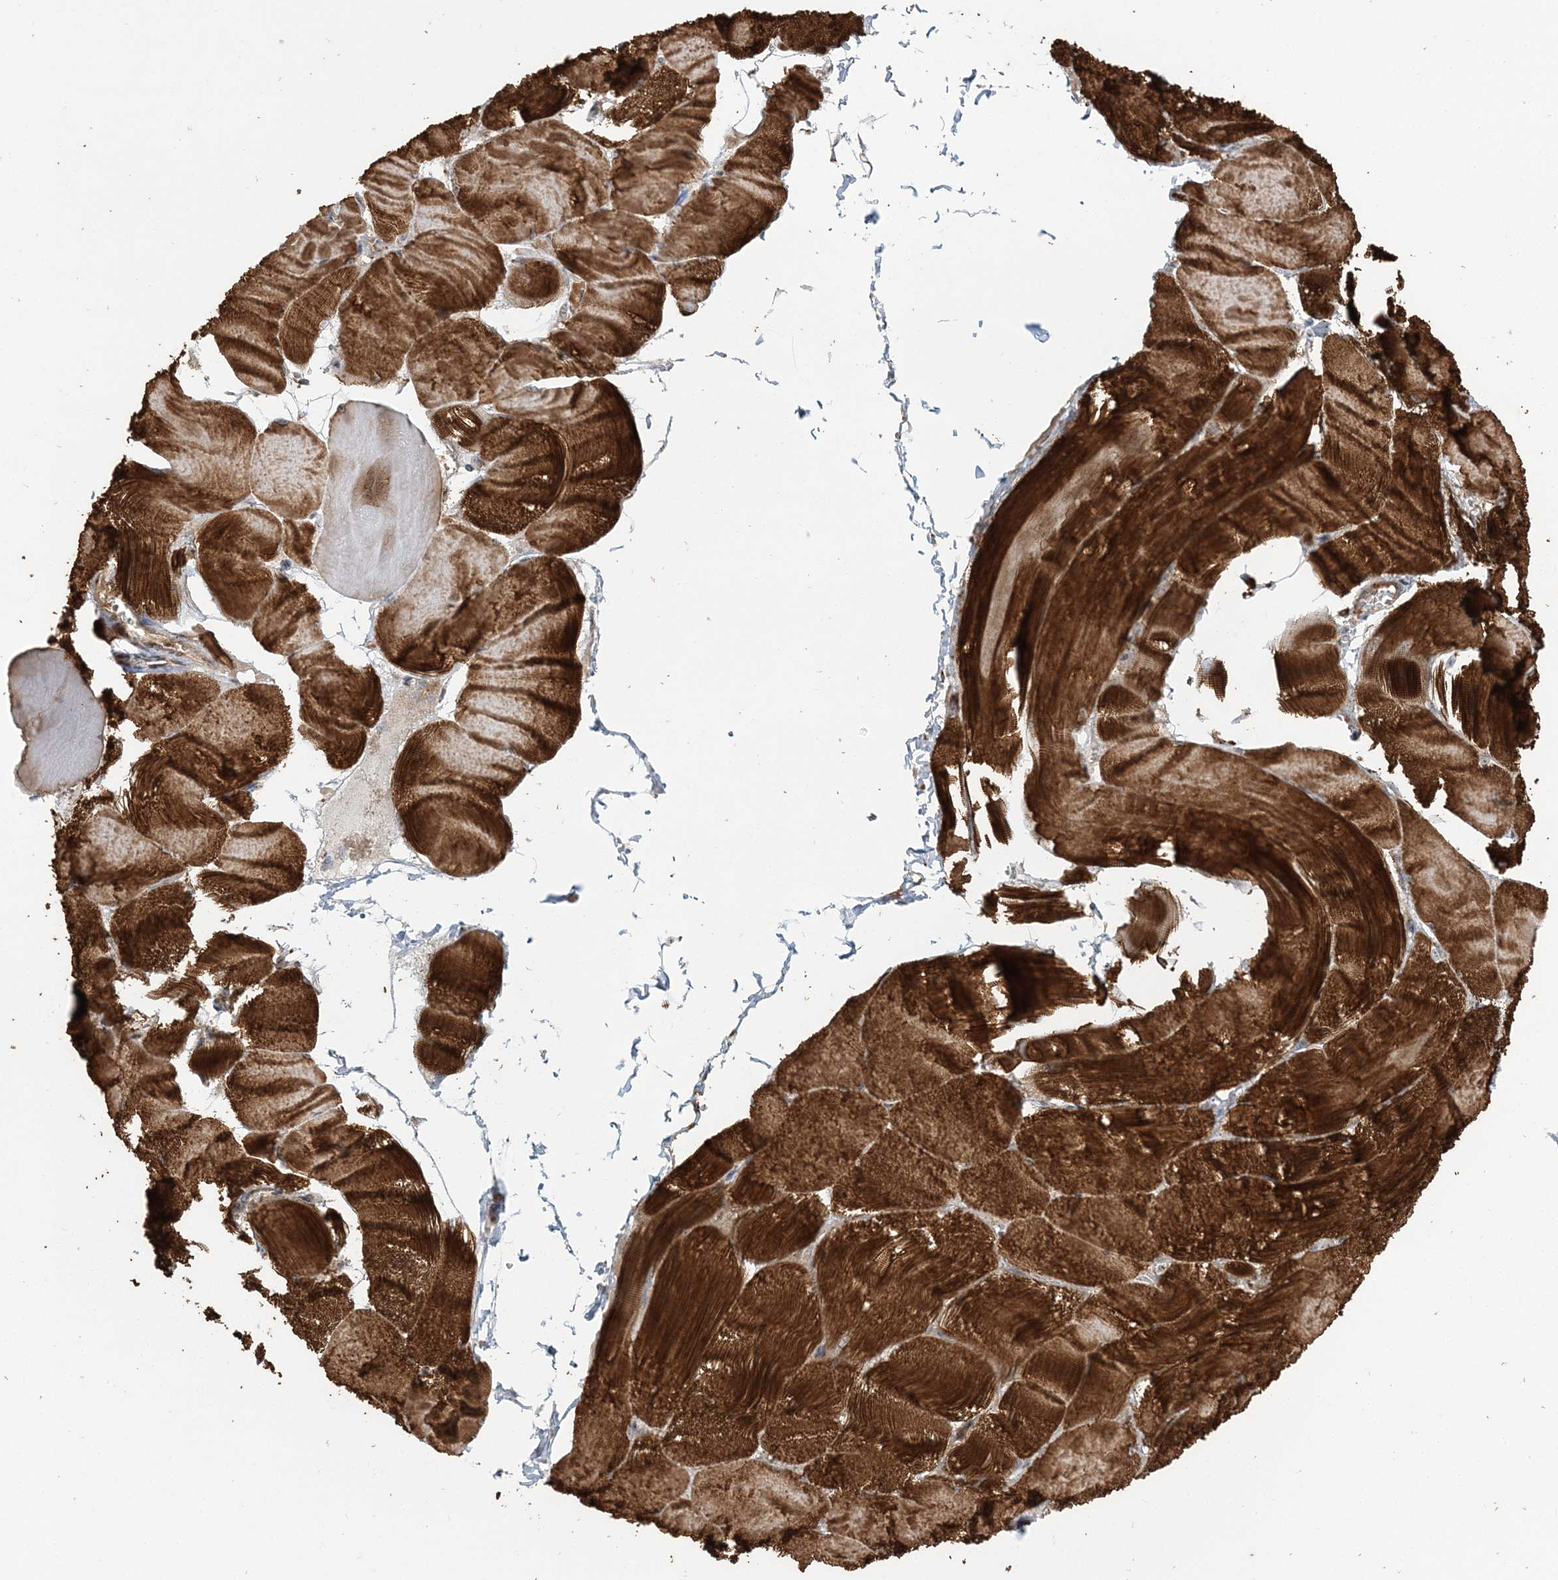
{"staining": {"intensity": "strong", "quantity": ">75%", "location": "cytoplasmic/membranous"}, "tissue": "skeletal muscle", "cell_type": "Myocytes", "image_type": "normal", "snomed": [{"axis": "morphology", "description": "Normal tissue, NOS"}, {"axis": "morphology", "description": "Basal cell carcinoma"}, {"axis": "topography", "description": "Skeletal muscle"}], "caption": "DAB (3,3'-diaminobenzidine) immunohistochemical staining of normal skeletal muscle exhibits strong cytoplasmic/membranous protein positivity in approximately >75% of myocytes. Using DAB (3,3'-diaminobenzidine) (brown) and hematoxylin (blue) stains, captured at high magnification using brightfield microscopy.", "gene": "ABCC3", "patient": {"sex": "female", "age": 64}}